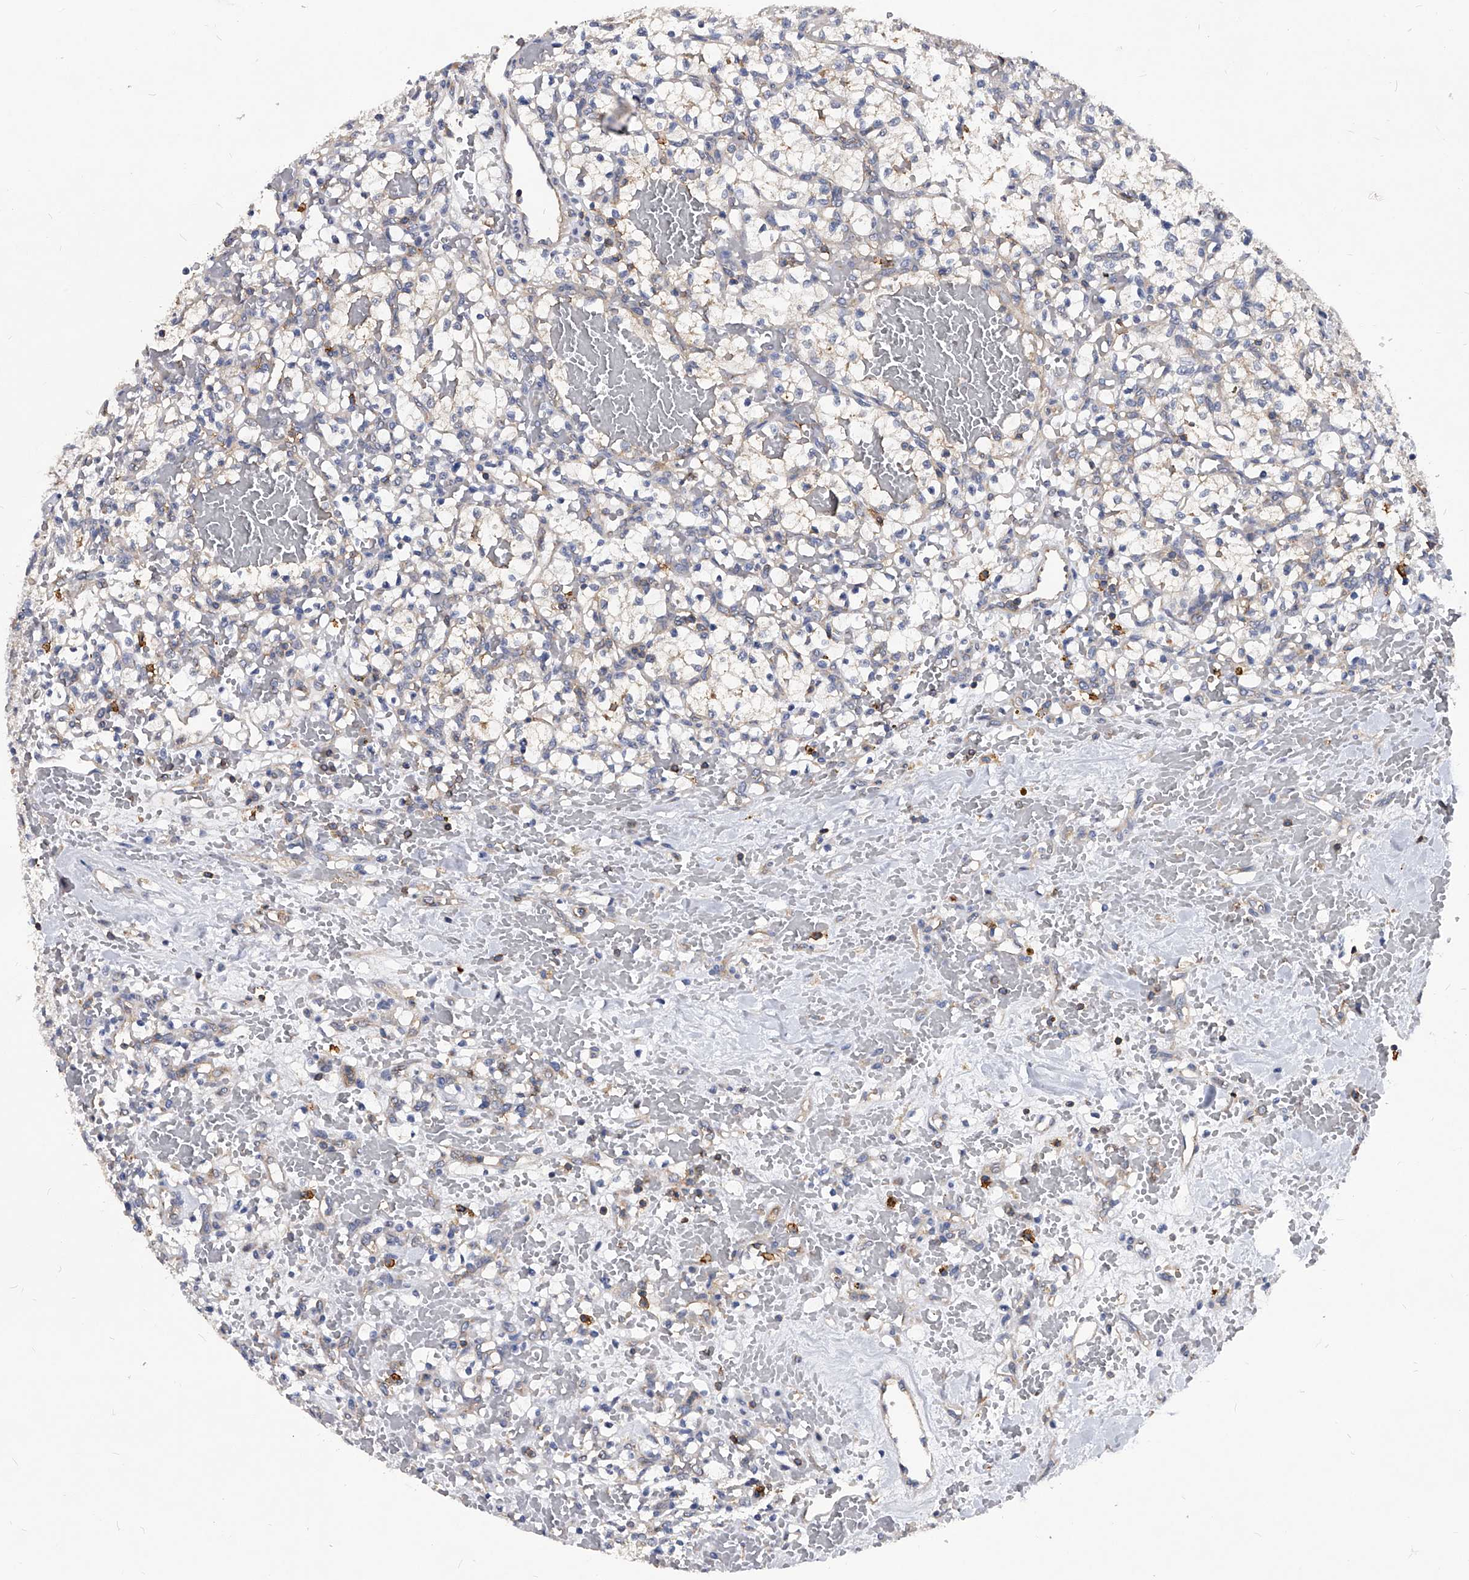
{"staining": {"intensity": "negative", "quantity": "none", "location": "none"}, "tissue": "renal cancer", "cell_type": "Tumor cells", "image_type": "cancer", "snomed": [{"axis": "morphology", "description": "Adenocarcinoma, NOS"}, {"axis": "topography", "description": "Kidney"}], "caption": "Tumor cells show no significant protein positivity in renal adenocarcinoma. (DAB immunohistochemistry with hematoxylin counter stain).", "gene": "ATG5", "patient": {"sex": "female", "age": 60}}